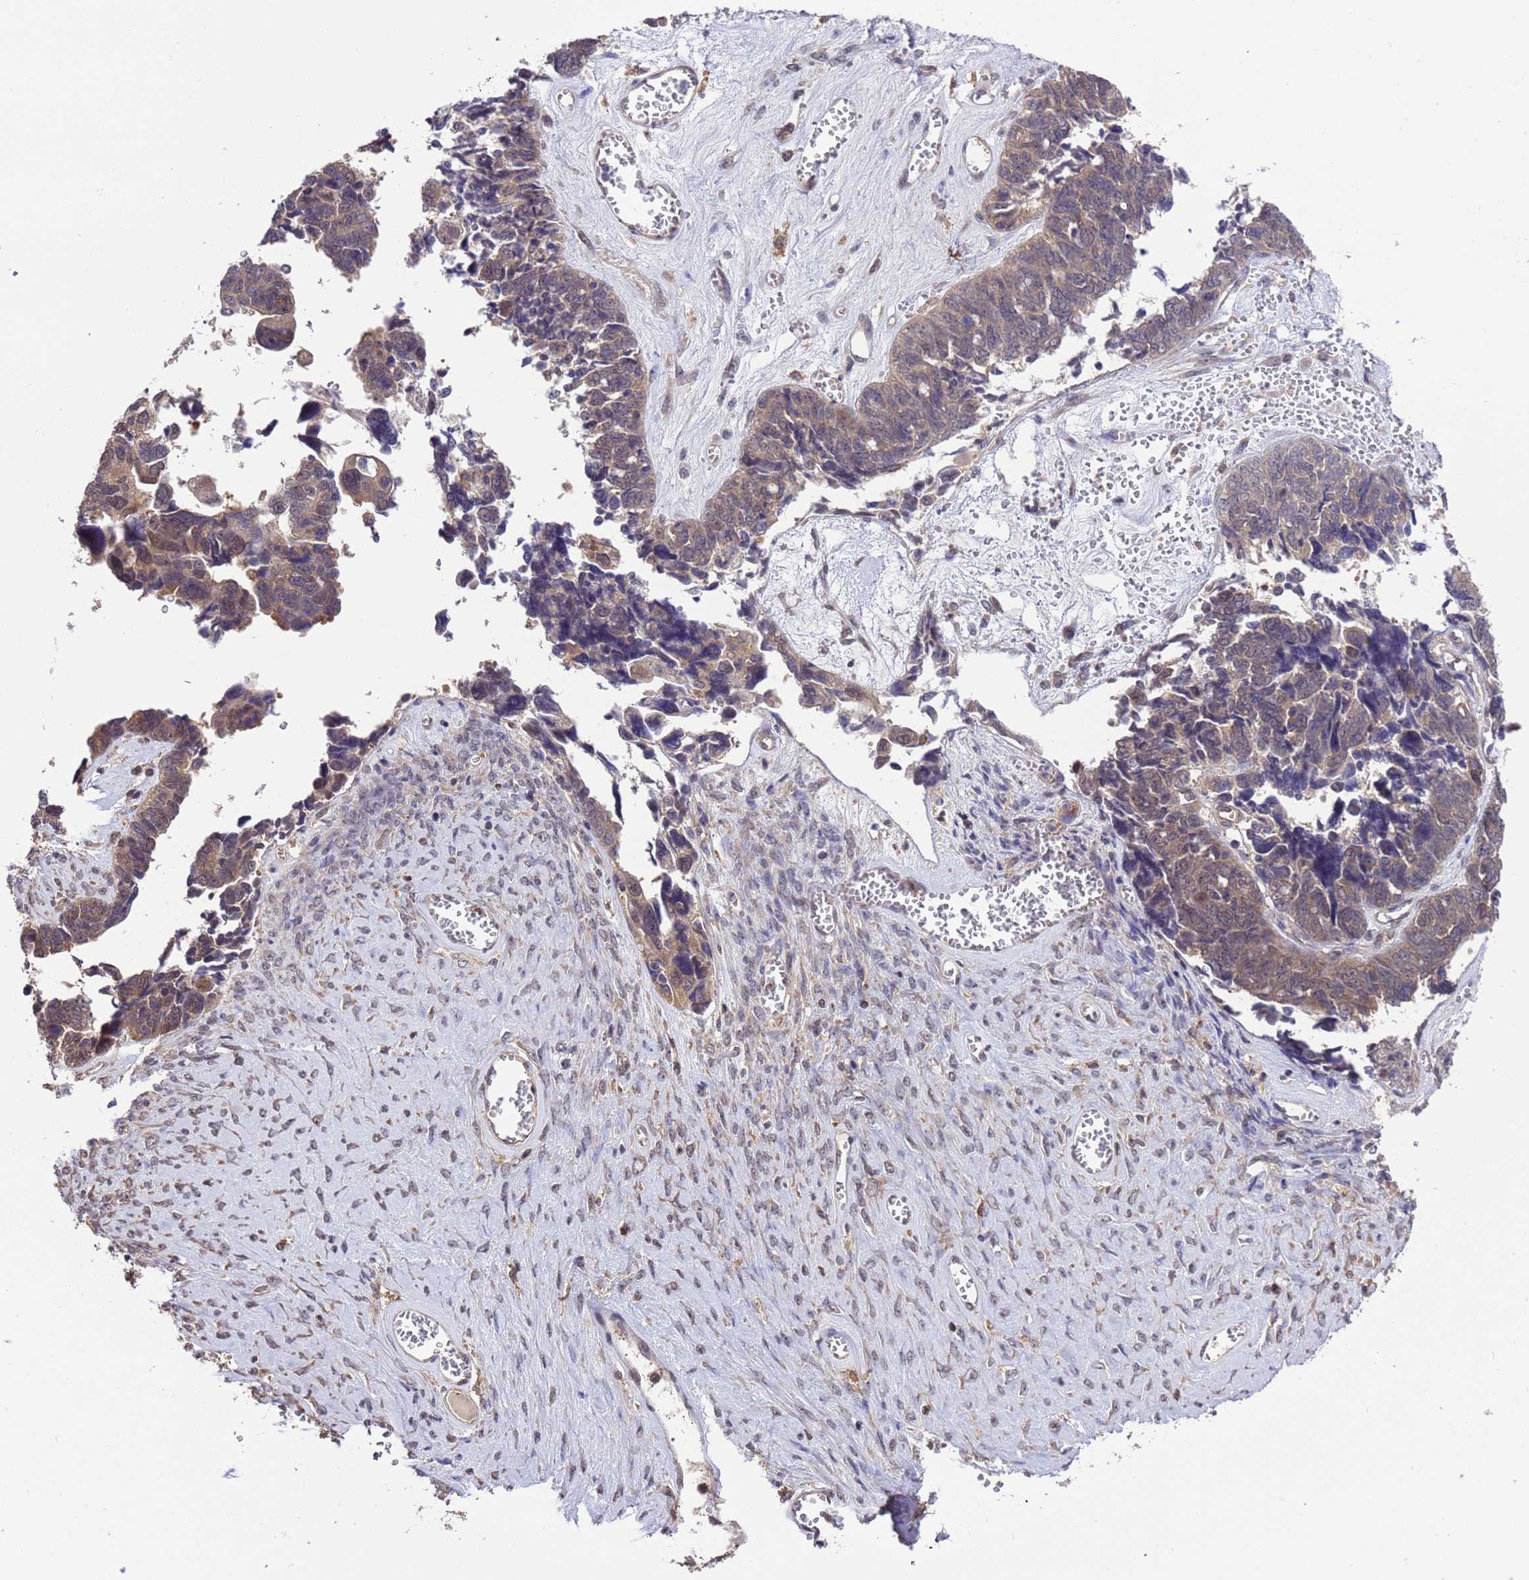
{"staining": {"intensity": "weak", "quantity": ">75%", "location": "cytoplasmic/membranous,nuclear"}, "tissue": "ovarian cancer", "cell_type": "Tumor cells", "image_type": "cancer", "snomed": [{"axis": "morphology", "description": "Cystadenocarcinoma, serous, NOS"}, {"axis": "topography", "description": "Ovary"}], "caption": "Immunohistochemical staining of human serous cystadenocarcinoma (ovarian) exhibits weak cytoplasmic/membranous and nuclear protein staining in about >75% of tumor cells. Ihc stains the protein of interest in brown and the nuclei are stained blue.", "gene": "ZFP69B", "patient": {"sex": "female", "age": 79}}